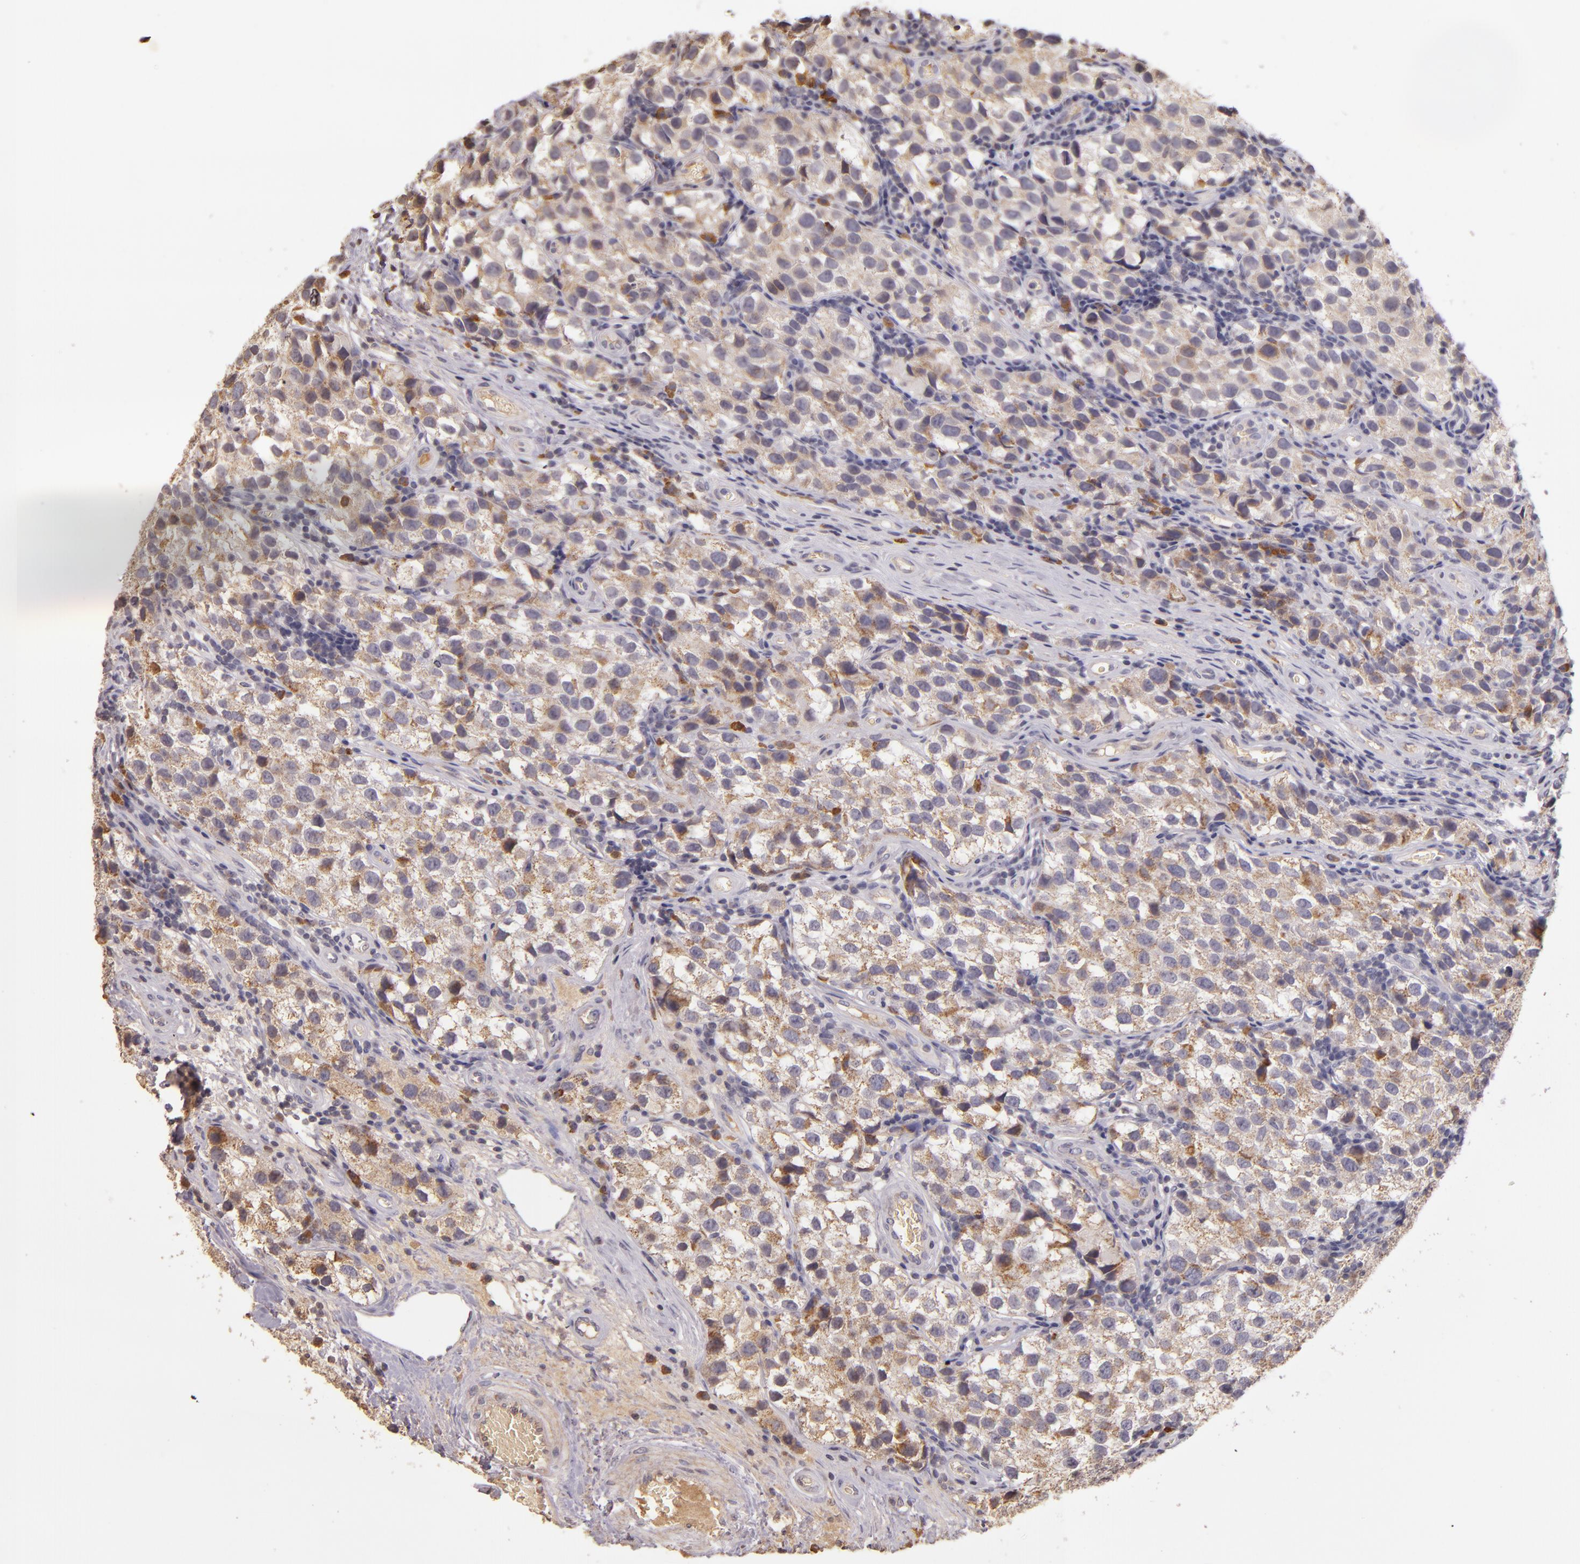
{"staining": {"intensity": "moderate", "quantity": ">75%", "location": "cytoplasmic/membranous"}, "tissue": "testis cancer", "cell_type": "Tumor cells", "image_type": "cancer", "snomed": [{"axis": "morphology", "description": "Seminoma, NOS"}, {"axis": "topography", "description": "Testis"}], "caption": "Immunohistochemical staining of testis seminoma reveals medium levels of moderate cytoplasmic/membranous positivity in about >75% of tumor cells.", "gene": "ABL1", "patient": {"sex": "male", "age": 39}}